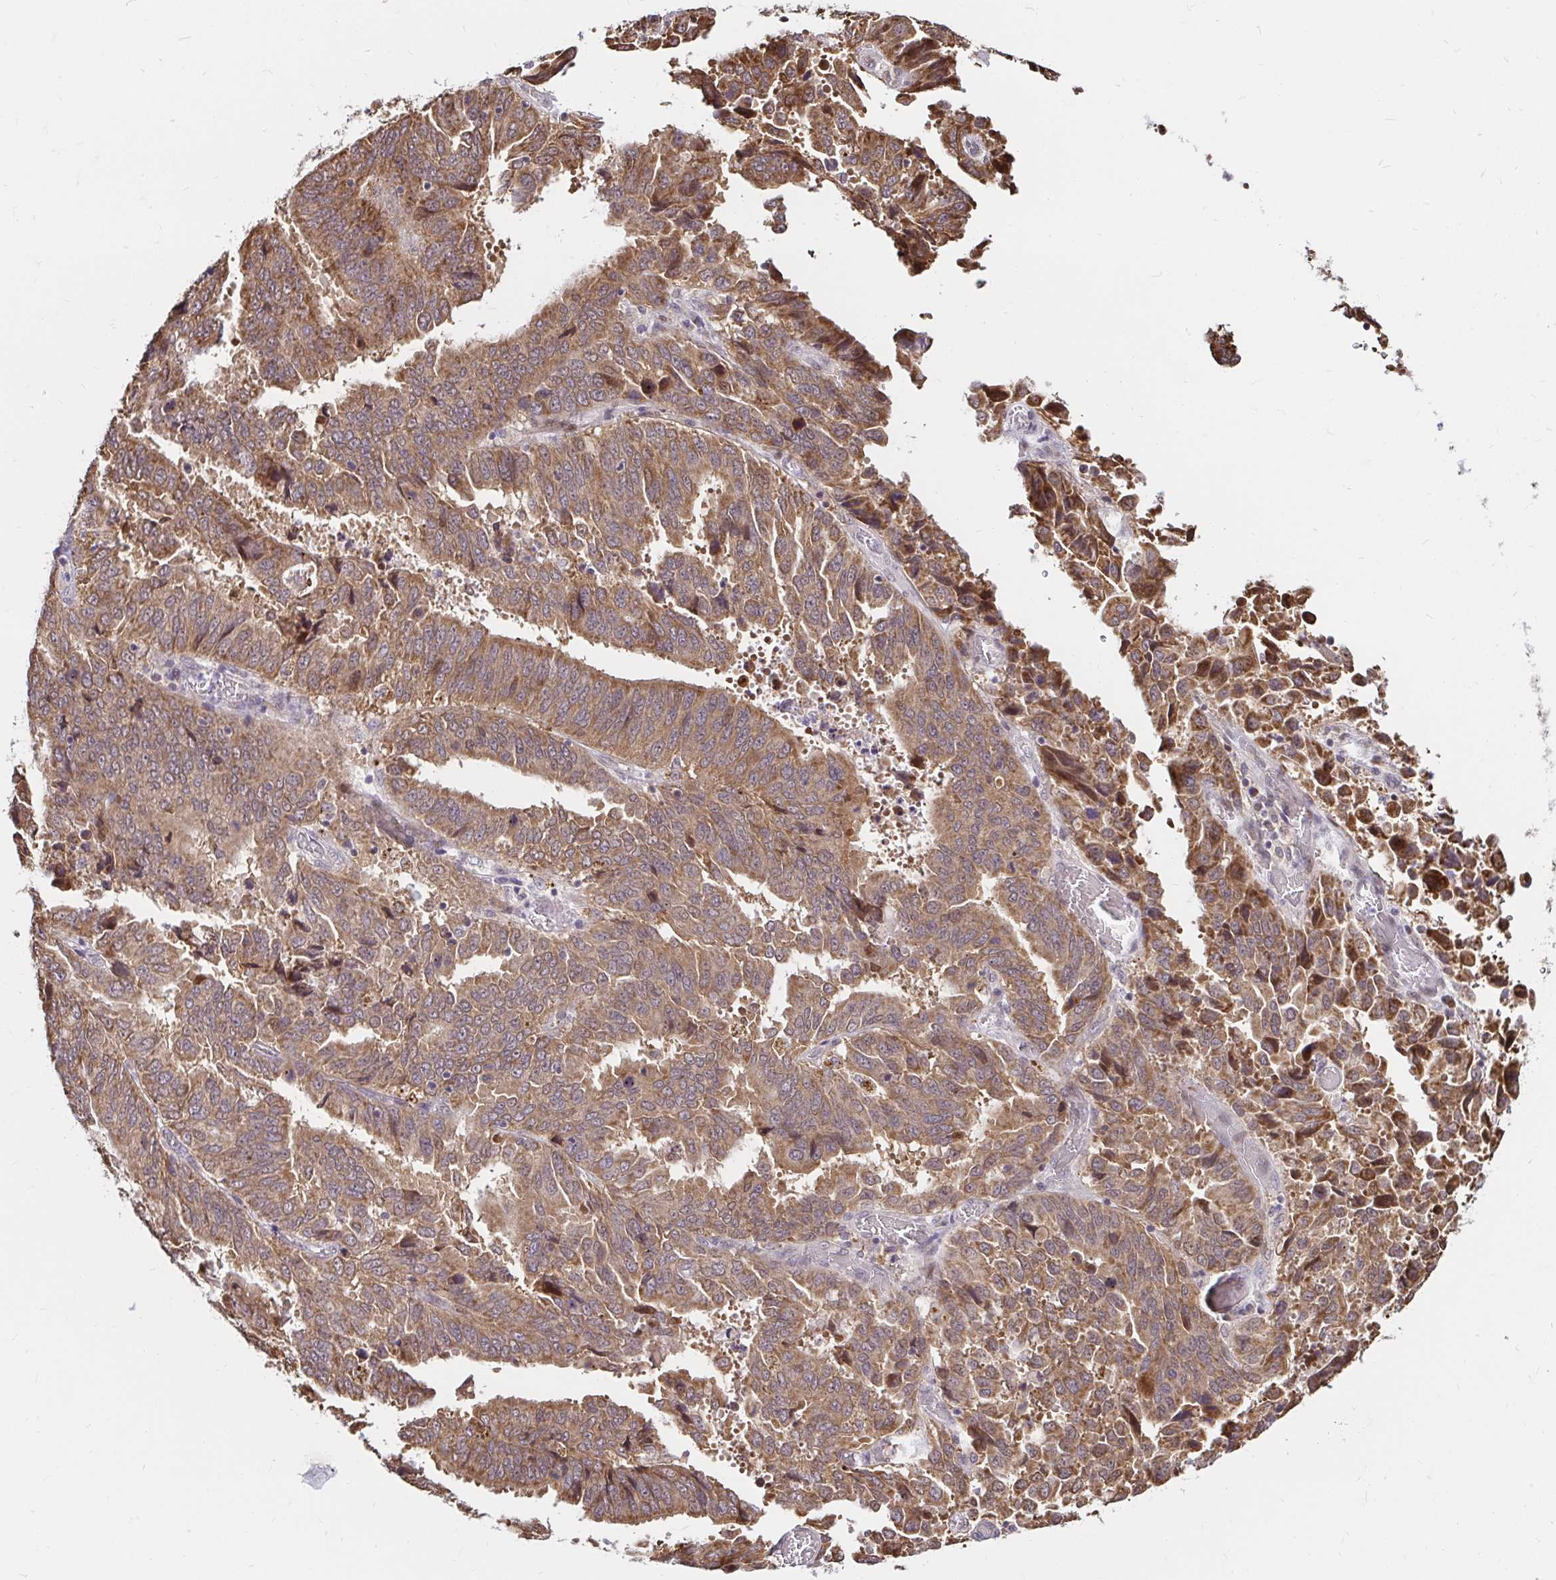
{"staining": {"intensity": "moderate", "quantity": ">75%", "location": "cytoplasmic/membranous"}, "tissue": "stomach cancer", "cell_type": "Tumor cells", "image_type": "cancer", "snomed": [{"axis": "morphology", "description": "Adenocarcinoma, NOS"}, {"axis": "topography", "description": "Stomach, upper"}], "caption": "Stomach adenocarcinoma stained with a protein marker shows moderate staining in tumor cells.", "gene": "TIMM50", "patient": {"sex": "male", "age": 74}}